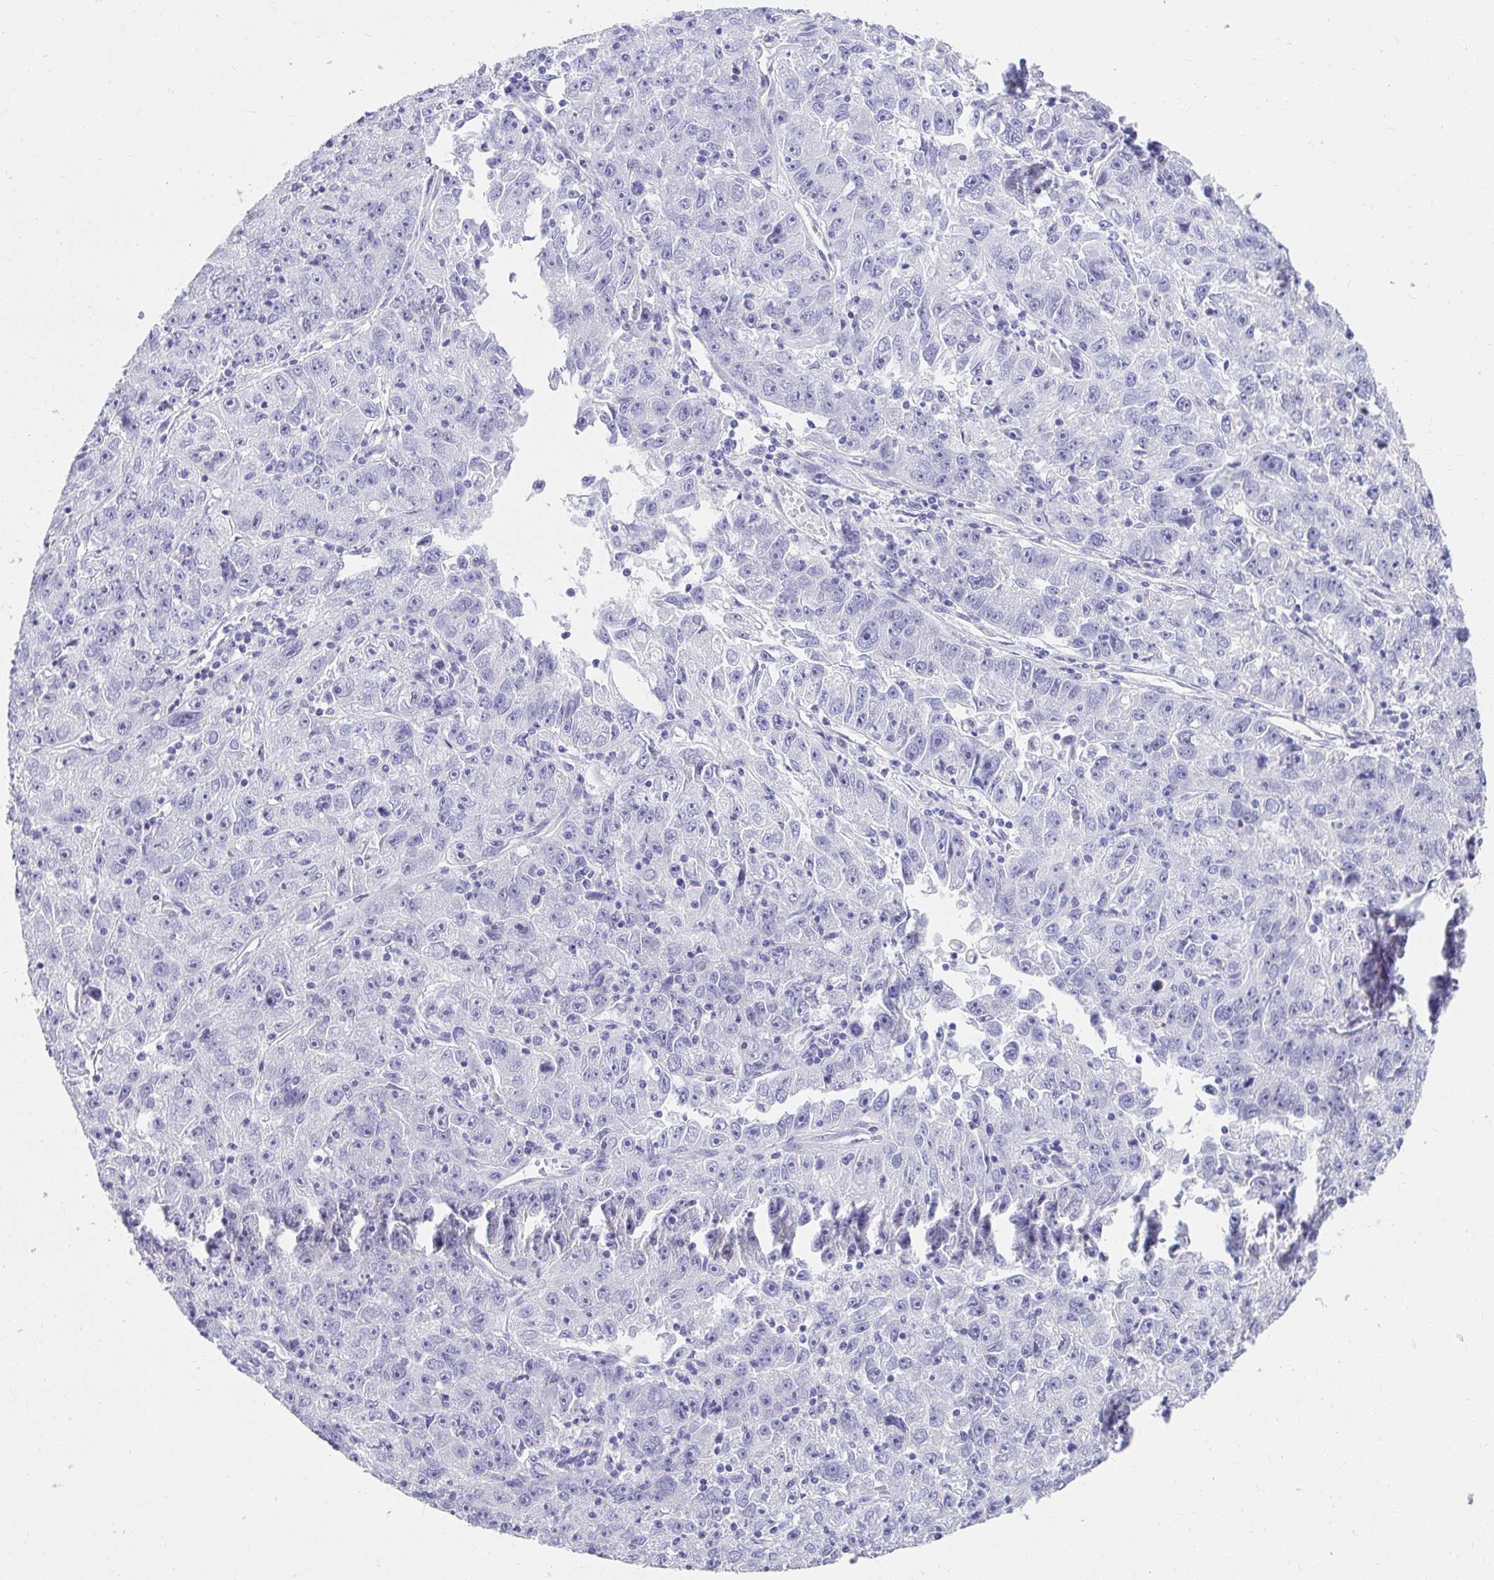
{"staining": {"intensity": "negative", "quantity": "none", "location": "none"}, "tissue": "lung cancer", "cell_type": "Tumor cells", "image_type": "cancer", "snomed": [{"axis": "morphology", "description": "Normal morphology"}, {"axis": "morphology", "description": "Adenocarcinoma, NOS"}, {"axis": "topography", "description": "Lymph node"}, {"axis": "topography", "description": "Lung"}], "caption": "An IHC photomicrograph of lung cancer is shown. There is no staining in tumor cells of lung cancer. (Stains: DAB immunohistochemistry (IHC) with hematoxylin counter stain, Microscopy: brightfield microscopy at high magnification).", "gene": "VGLL1", "patient": {"sex": "female", "age": 57}}